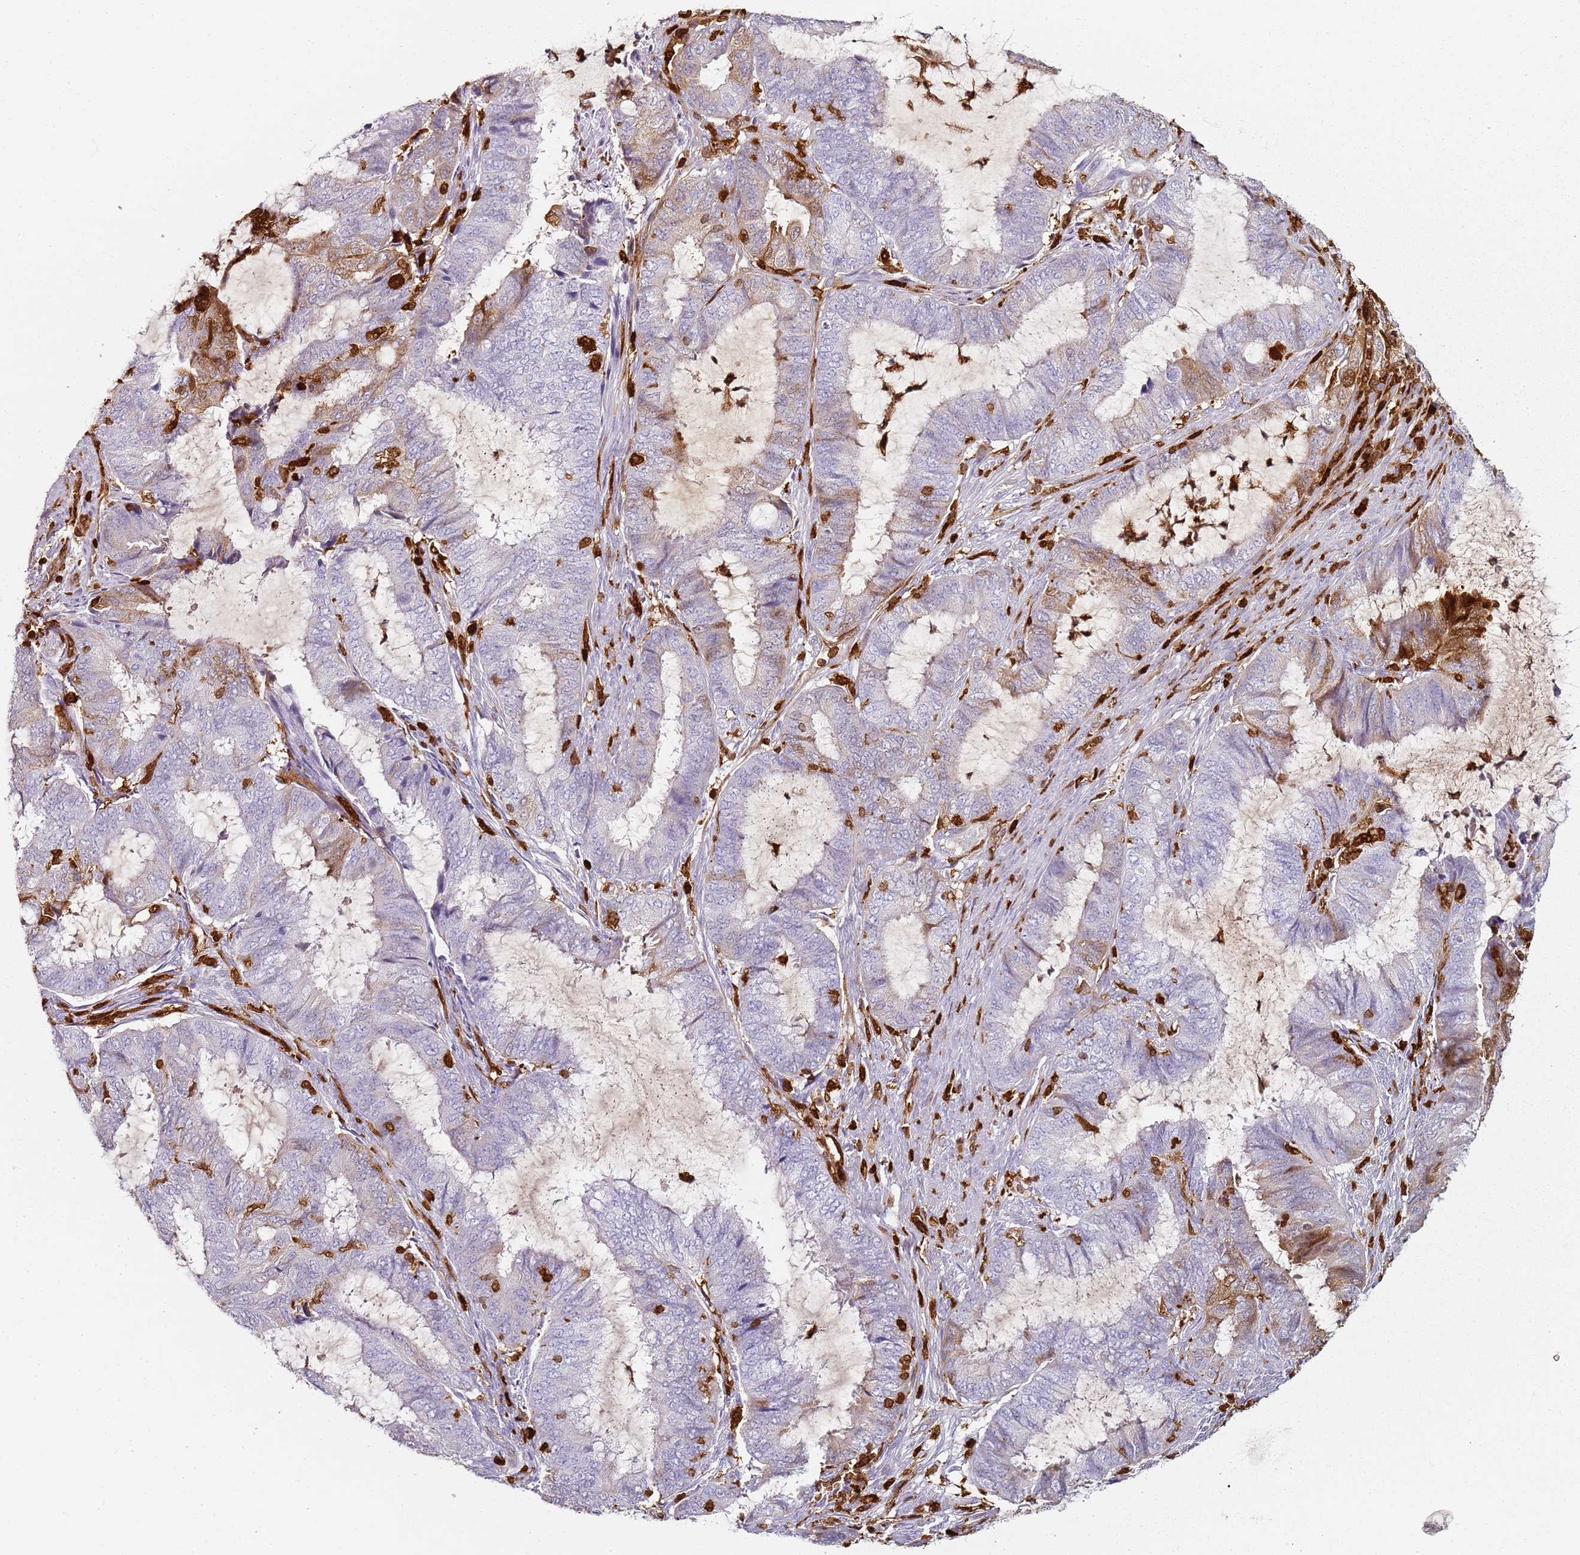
{"staining": {"intensity": "strong", "quantity": "<25%", "location": "cytoplasmic/membranous,nuclear"}, "tissue": "endometrial cancer", "cell_type": "Tumor cells", "image_type": "cancer", "snomed": [{"axis": "morphology", "description": "Adenocarcinoma, NOS"}, {"axis": "topography", "description": "Endometrium"}], "caption": "An immunohistochemistry (IHC) histopathology image of neoplastic tissue is shown. Protein staining in brown shows strong cytoplasmic/membranous and nuclear positivity in endometrial cancer within tumor cells. (IHC, brightfield microscopy, high magnification).", "gene": "S100A4", "patient": {"sex": "female", "age": 51}}